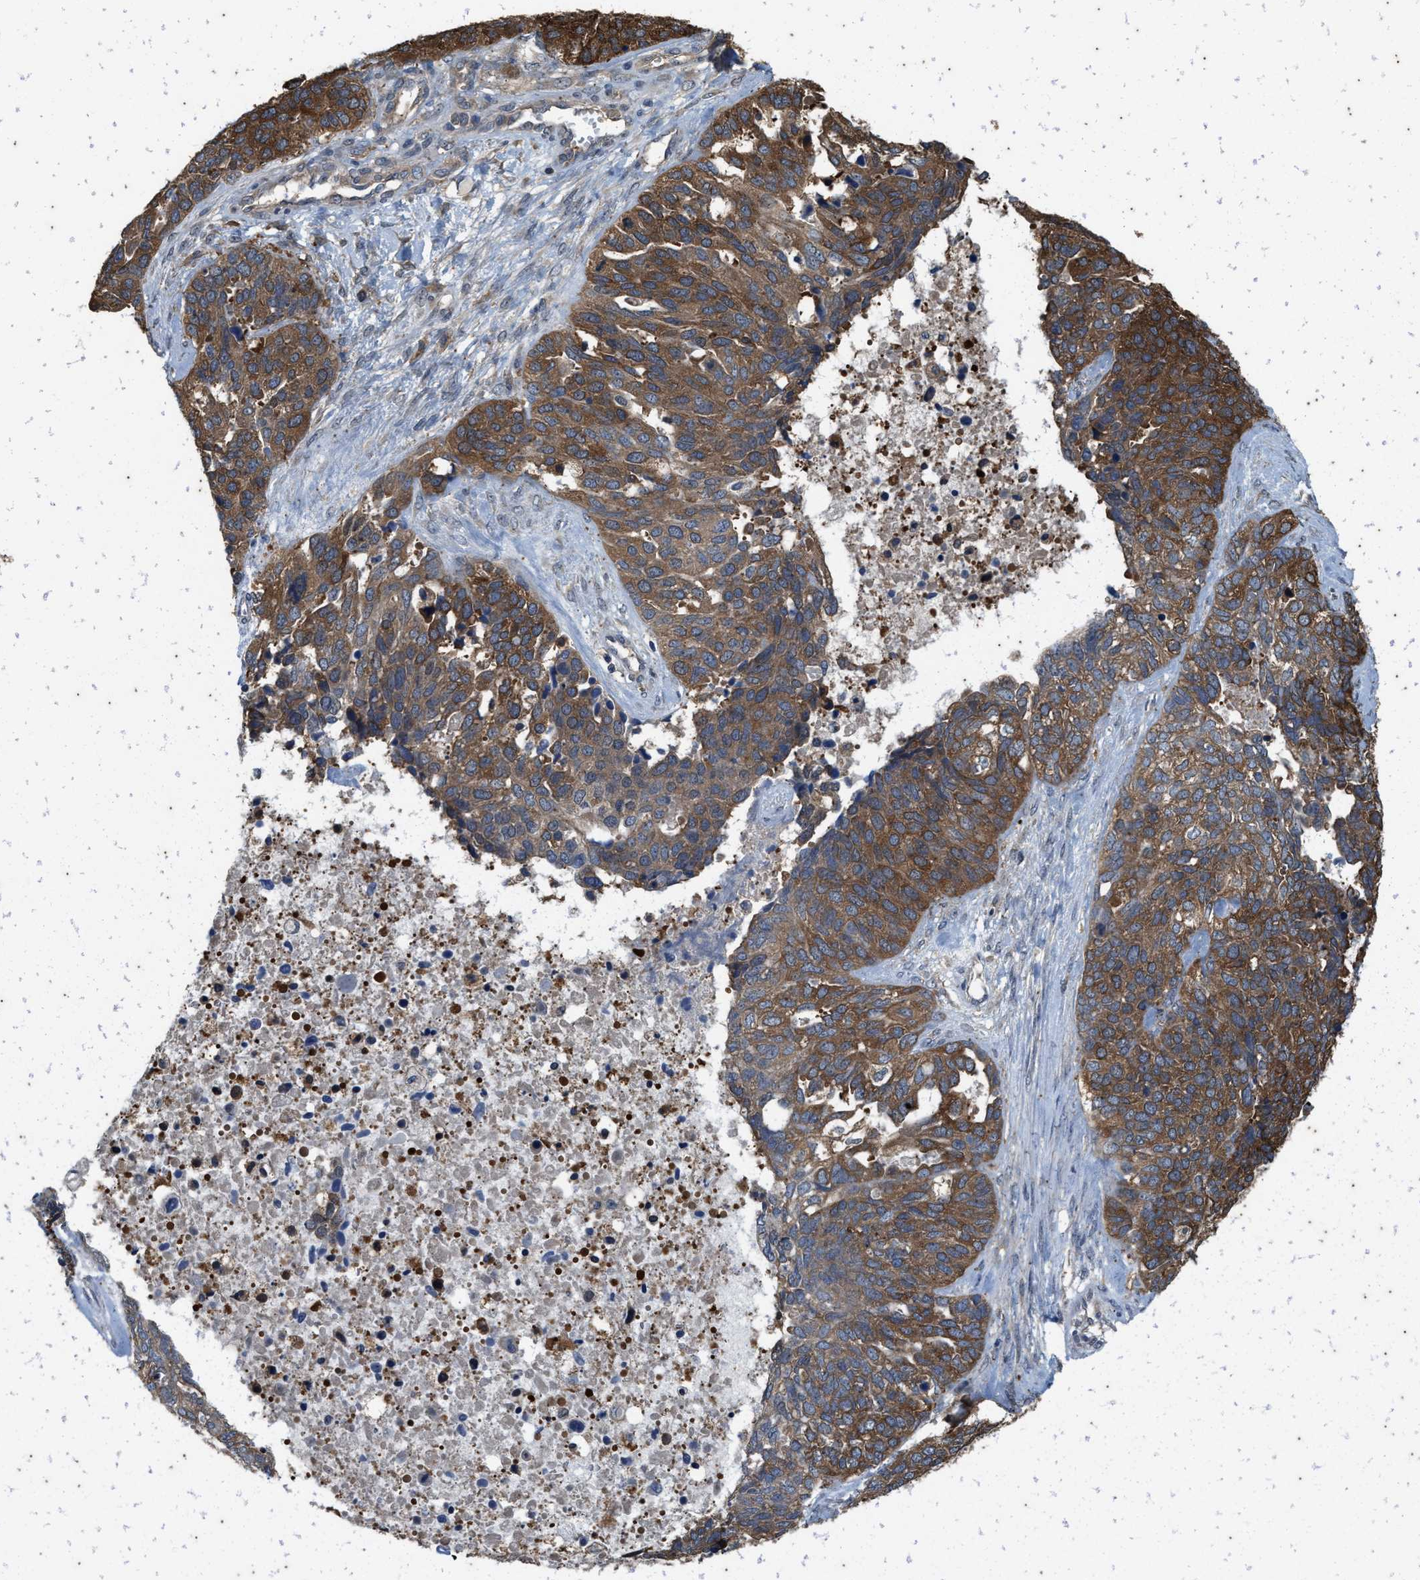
{"staining": {"intensity": "strong", "quantity": ">75%", "location": "cytoplasmic/membranous"}, "tissue": "ovarian cancer", "cell_type": "Tumor cells", "image_type": "cancer", "snomed": [{"axis": "morphology", "description": "Cystadenocarcinoma, serous, NOS"}, {"axis": "topography", "description": "Ovary"}], "caption": "Protein expression by IHC displays strong cytoplasmic/membranous expression in about >75% of tumor cells in ovarian serous cystadenocarcinoma.", "gene": "COX19", "patient": {"sex": "female", "age": 44}}